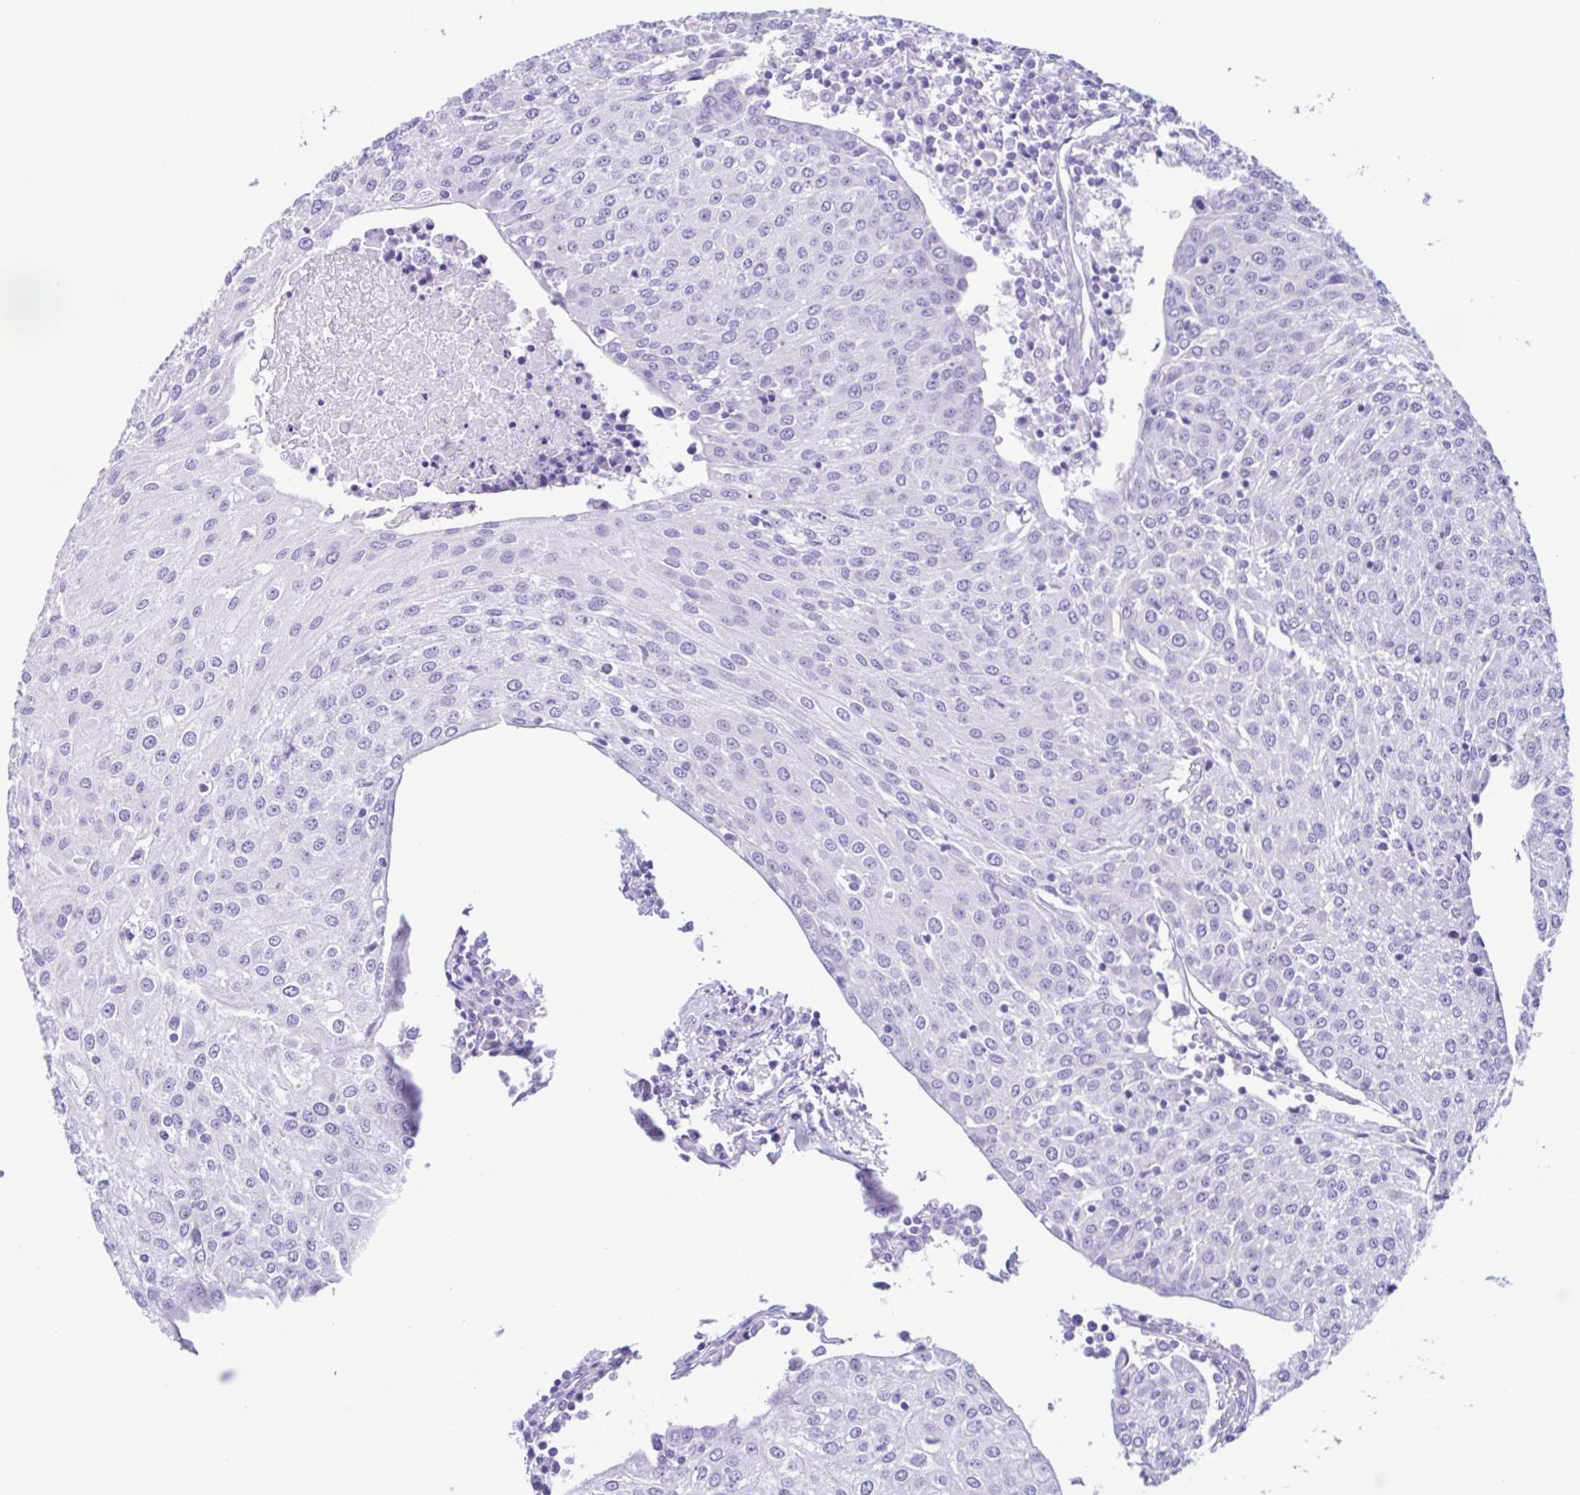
{"staining": {"intensity": "negative", "quantity": "none", "location": "none"}, "tissue": "urothelial cancer", "cell_type": "Tumor cells", "image_type": "cancer", "snomed": [{"axis": "morphology", "description": "Urothelial carcinoma, High grade"}, {"axis": "topography", "description": "Urinary bladder"}], "caption": "Tumor cells are negative for brown protein staining in urothelial cancer.", "gene": "ACTRT3", "patient": {"sex": "female", "age": 85}}